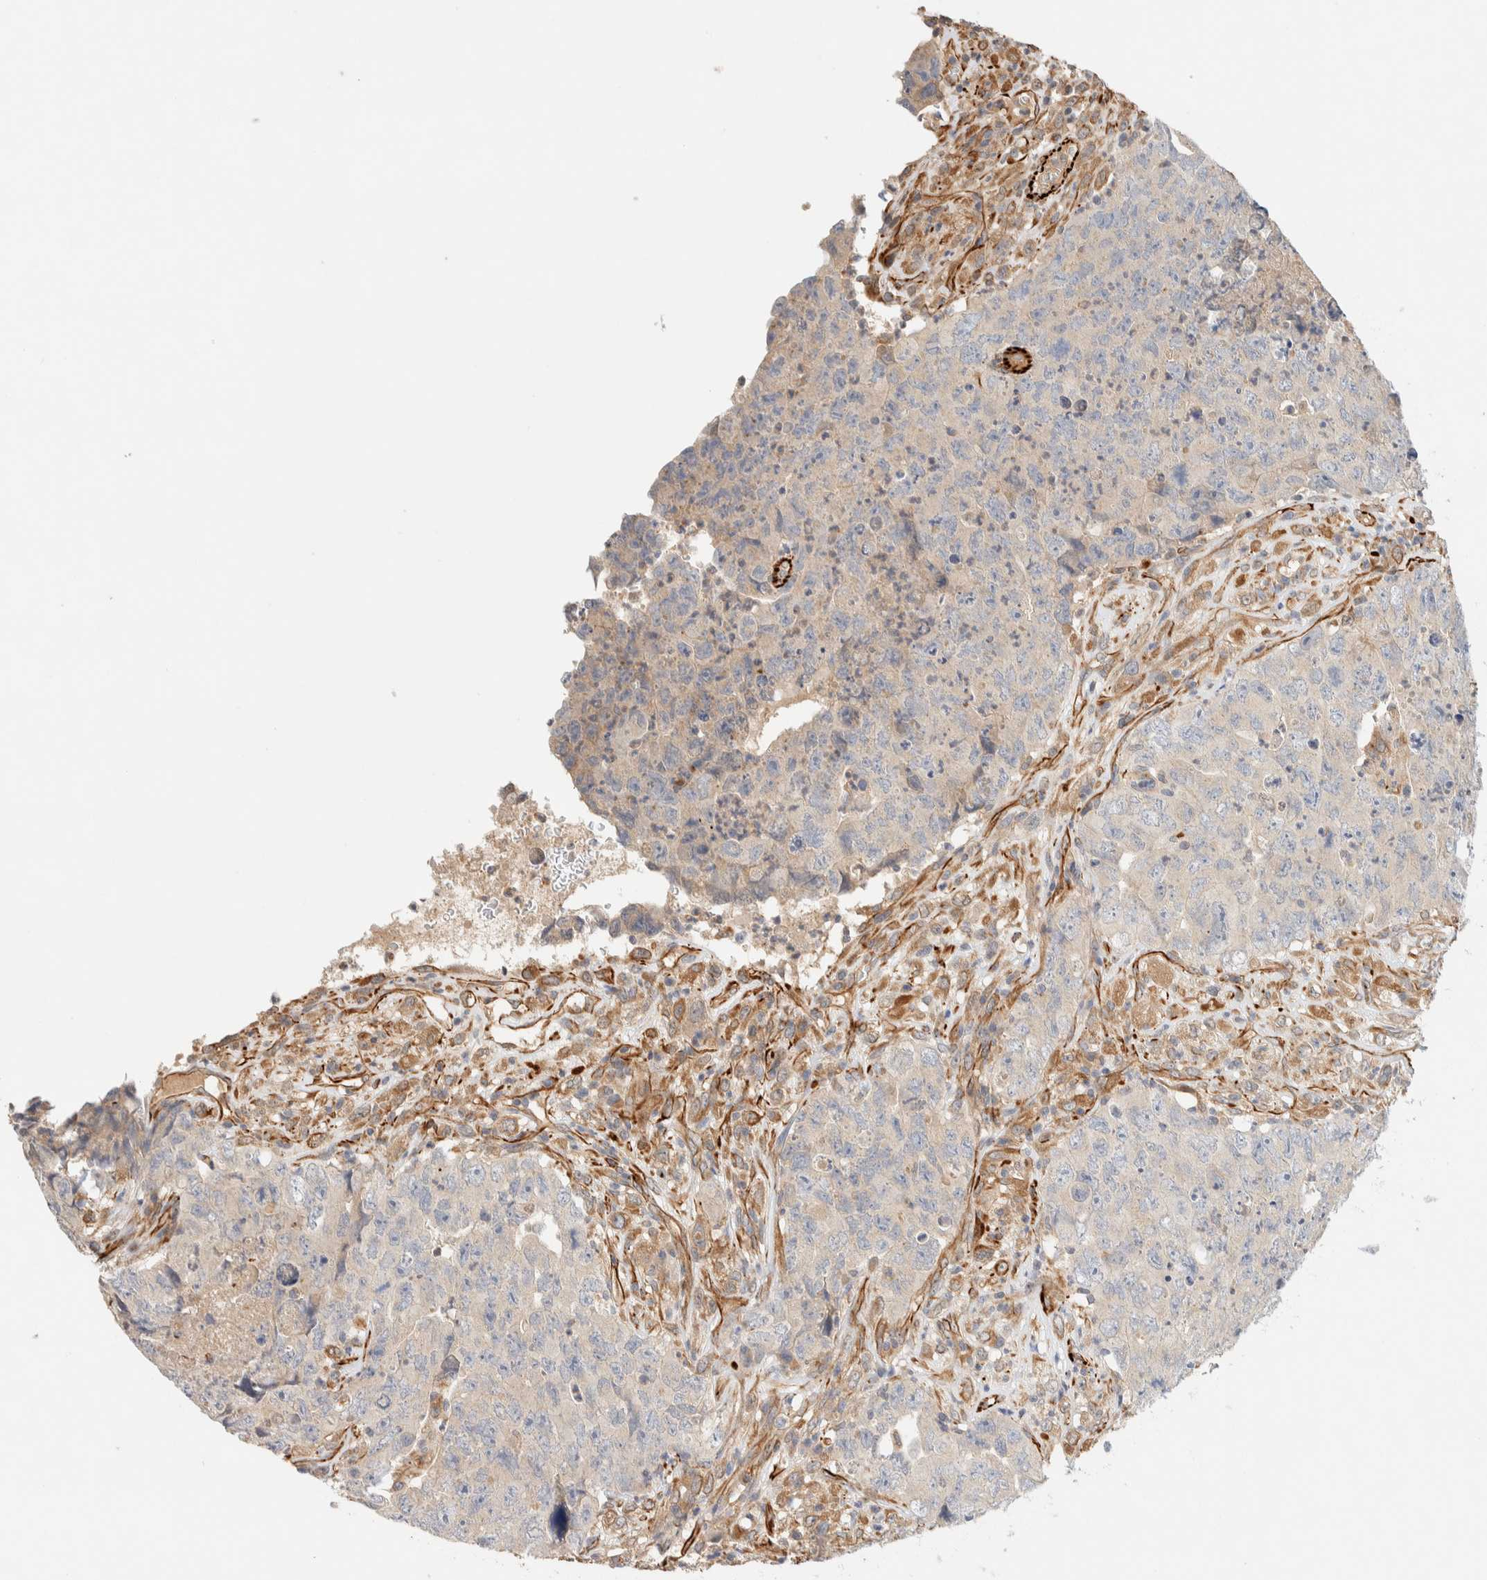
{"staining": {"intensity": "negative", "quantity": "none", "location": "none"}, "tissue": "testis cancer", "cell_type": "Tumor cells", "image_type": "cancer", "snomed": [{"axis": "morphology", "description": "Carcinoma, Embryonal, NOS"}, {"axis": "topography", "description": "Testis"}], "caption": "Tumor cells are negative for protein expression in human testis cancer (embryonal carcinoma).", "gene": "FAT1", "patient": {"sex": "male", "age": 32}}